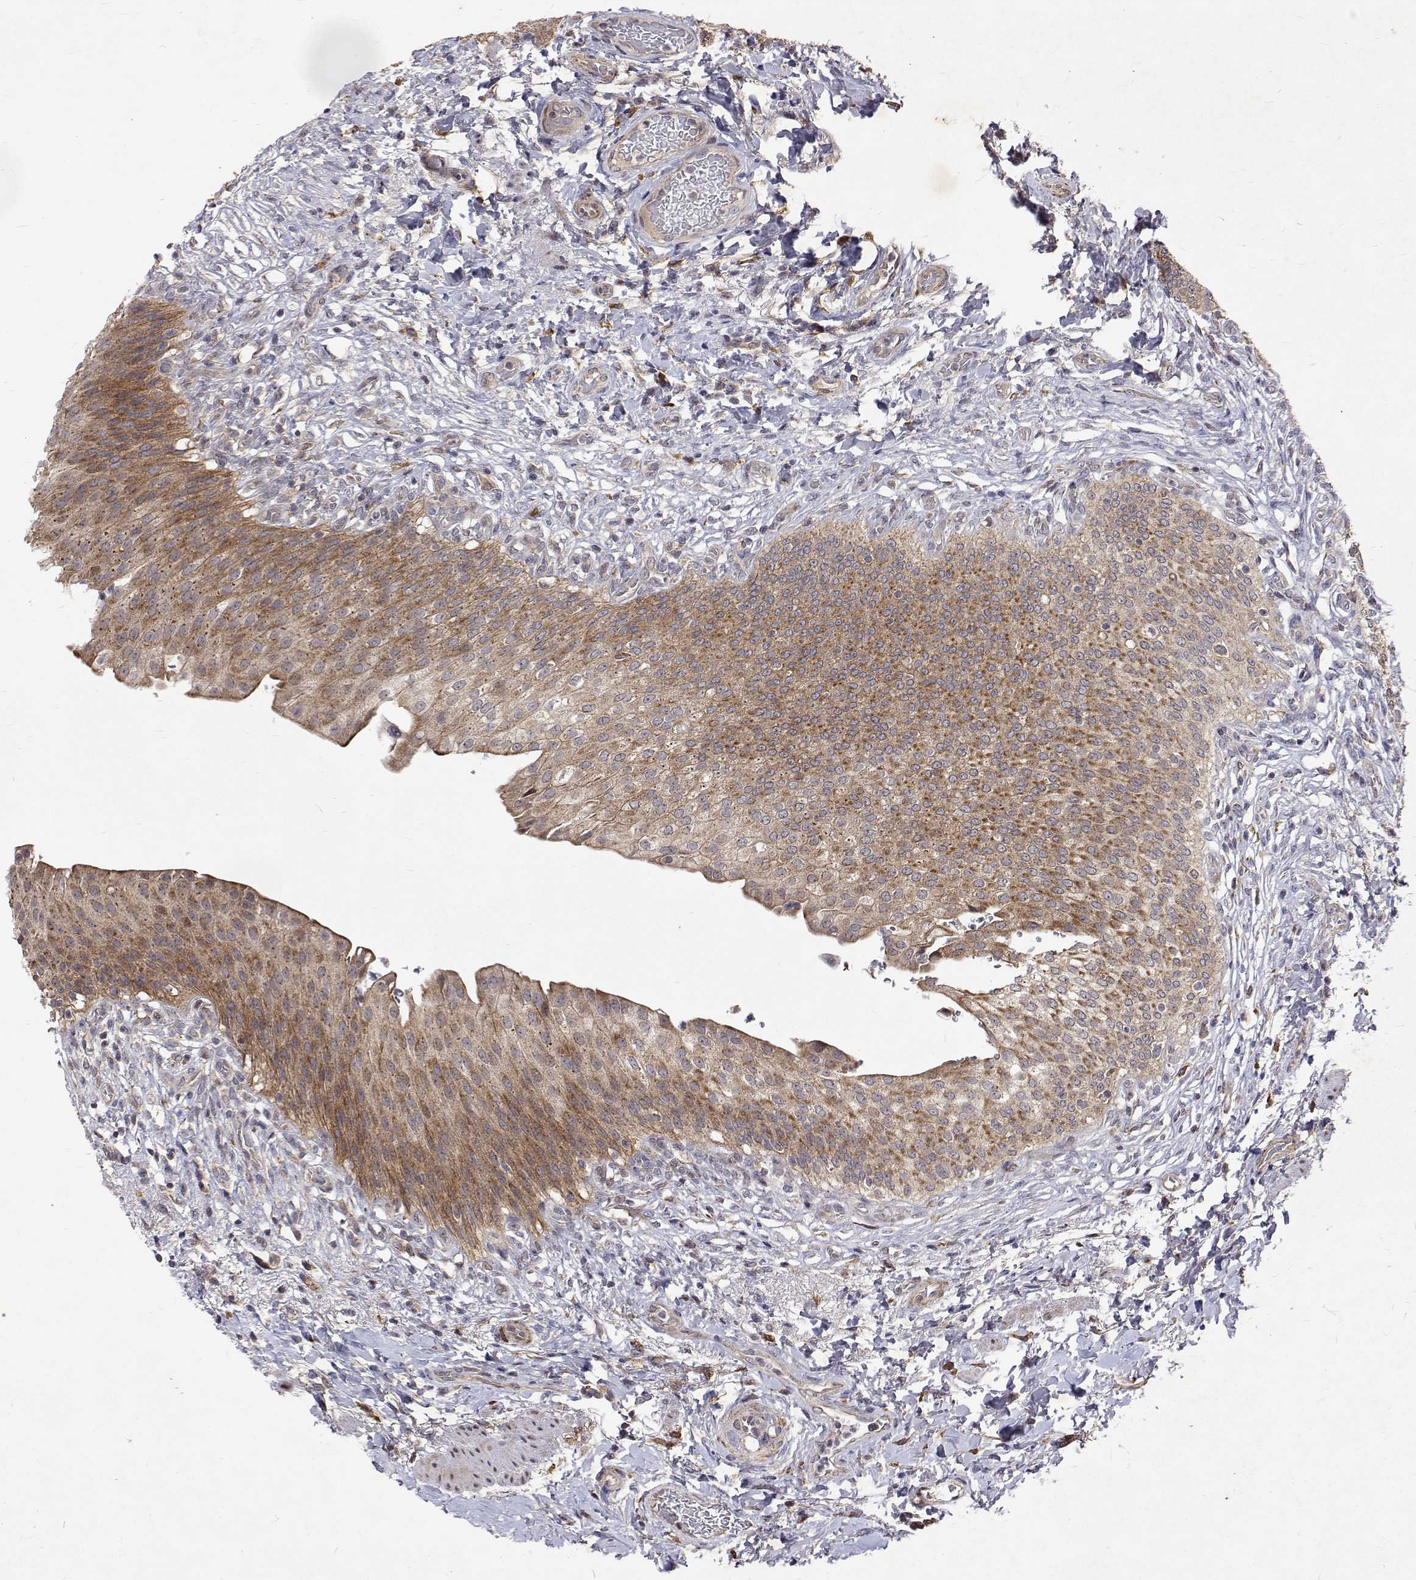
{"staining": {"intensity": "moderate", "quantity": ">75%", "location": "cytoplasmic/membranous"}, "tissue": "urinary bladder", "cell_type": "Urothelial cells", "image_type": "normal", "snomed": [{"axis": "morphology", "description": "Normal tissue, NOS"}, {"axis": "topography", "description": "Urinary bladder"}, {"axis": "topography", "description": "Peripheral nerve tissue"}], "caption": "Immunohistochemical staining of benign human urinary bladder demonstrates >75% levels of moderate cytoplasmic/membranous protein positivity in about >75% of urothelial cells. The protein of interest is shown in brown color, while the nuclei are stained blue.", "gene": "ALKBH8", "patient": {"sex": "female", "age": 60}}